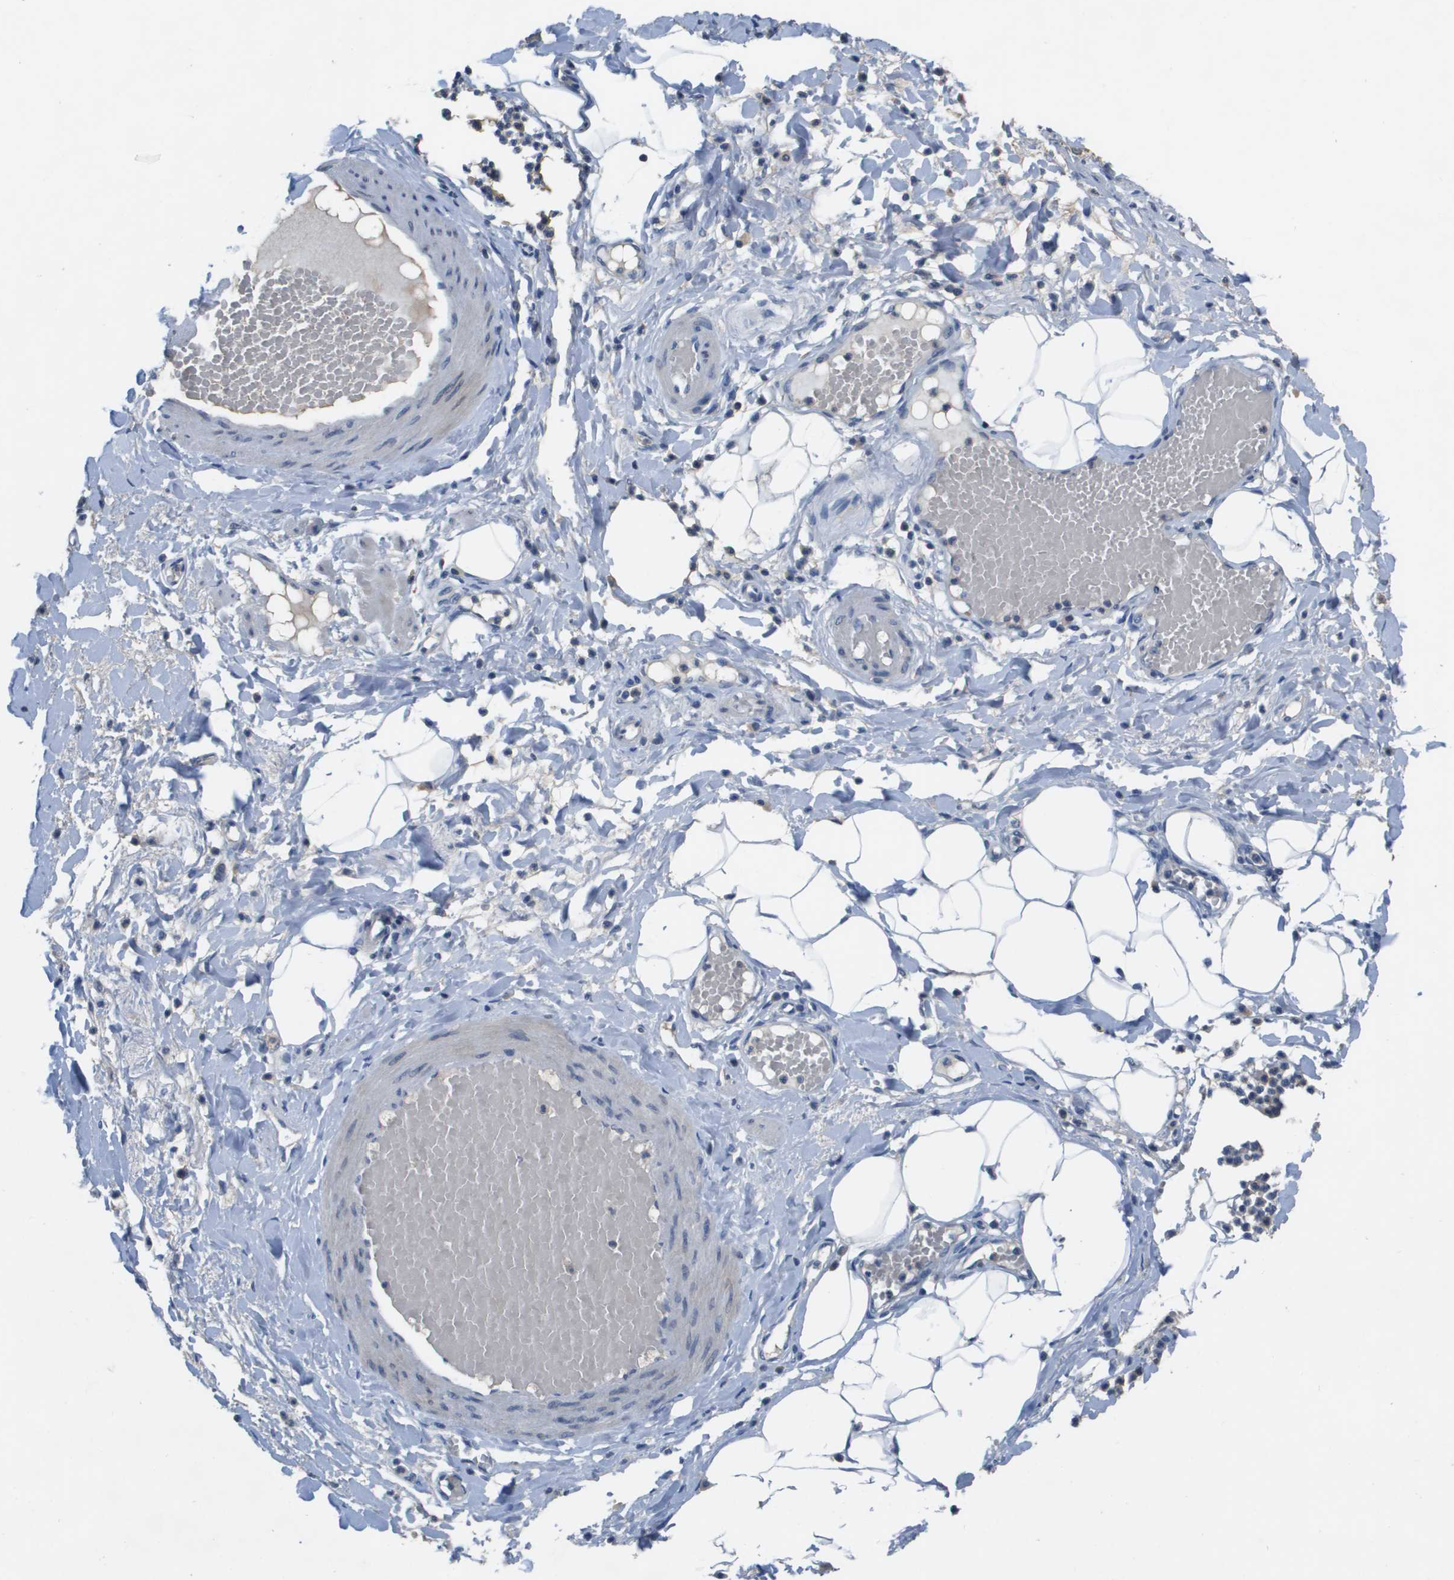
{"staining": {"intensity": "negative", "quantity": "none", "location": "none"}, "tissue": "adipose tissue", "cell_type": "Adipocytes", "image_type": "normal", "snomed": [{"axis": "morphology", "description": "Normal tissue, NOS"}, {"axis": "topography", "description": "Soft tissue"}, {"axis": "topography", "description": "Vascular tissue"}], "caption": "Immunohistochemistry (IHC) photomicrograph of benign adipose tissue: adipose tissue stained with DAB demonstrates no significant protein staining in adipocytes.", "gene": "NCS1", "patient": {"sex": "female", "age": 35}}